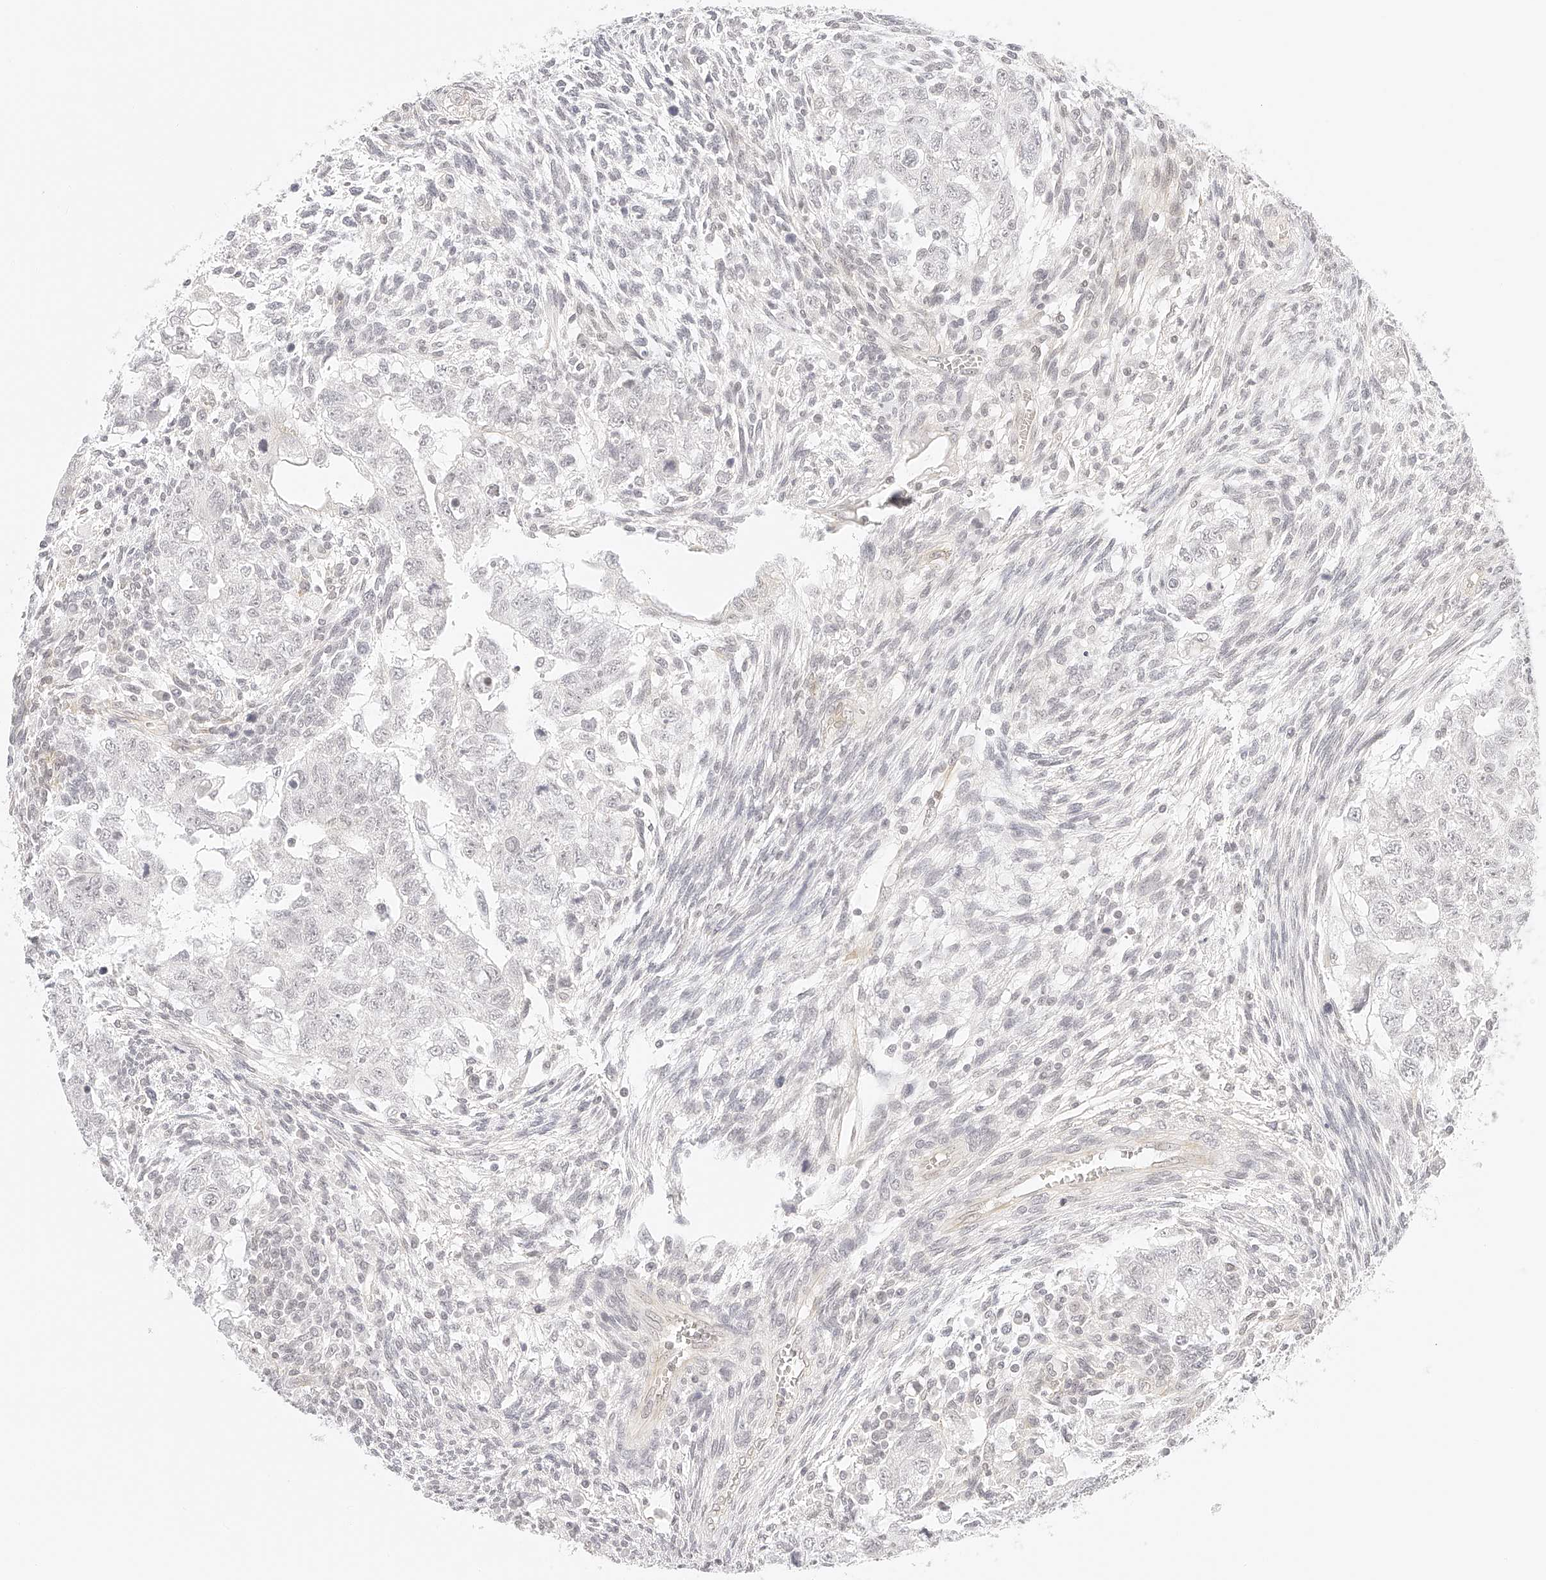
{"staining": {"intensity": "negative", "quantity": "none", "location": "none"}, "tissue": "testis cancer", "cell_type": "Tumor cells", "image_type": "cancer", "snomed": [{"axis": "morphology", "description": "Carcinoma, Embryonal, NOS"}, {"axis": "topography", "description": "Testis"}], "caption": "A histopathology image of testis cancer (embryonal carcinoma) stained for a protein shows no brown staining in tumor cells.", "gene": "ZFP69", "patient": {"sex": "male", "age": 37}}